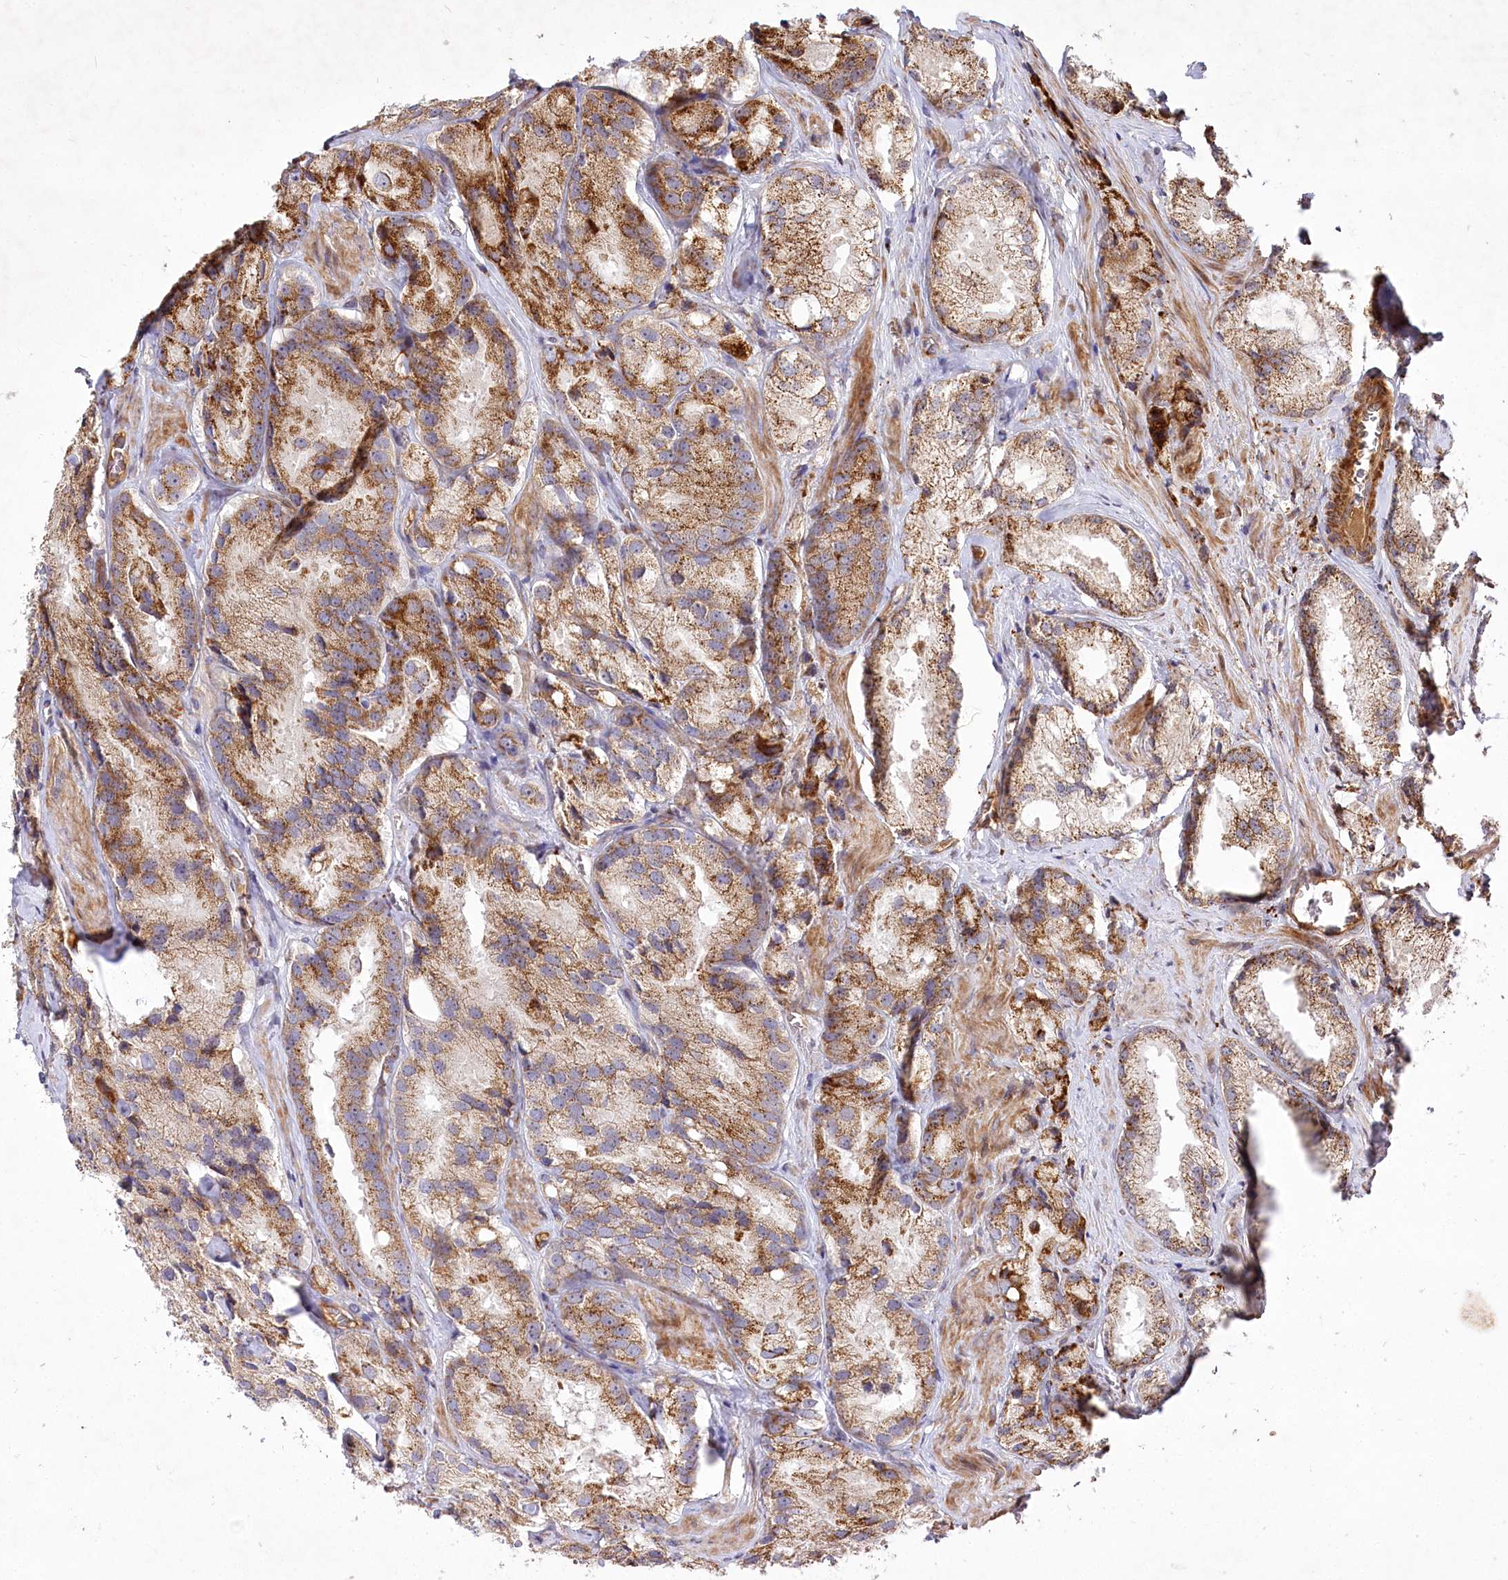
{"staining": {"intensity": "strong", "quantity": ">75%", "location": "cytoplasmic/membranous"}, "tissue": "prostate cancer", "cell_type": "Tumor cells", "image_type": "cancer", "snomed": [{"axis": "morphology", "description": "Adenocarcinoma, High grade"}, {"axis": "topography", "description": "Prostate"}], "caption": "High-power microscopy captured an immunohistochemistry (IHC) histopathology image of prostate high-grade adenocarcinoma, revealing strong cytoplasmic/membranous staining in about >75% of tumor cells. The protein of interest is shown in brown color, while the nuclei are stained blue.", "gene": "PSTK", "patient": {"sex": "male", "age": 66}}